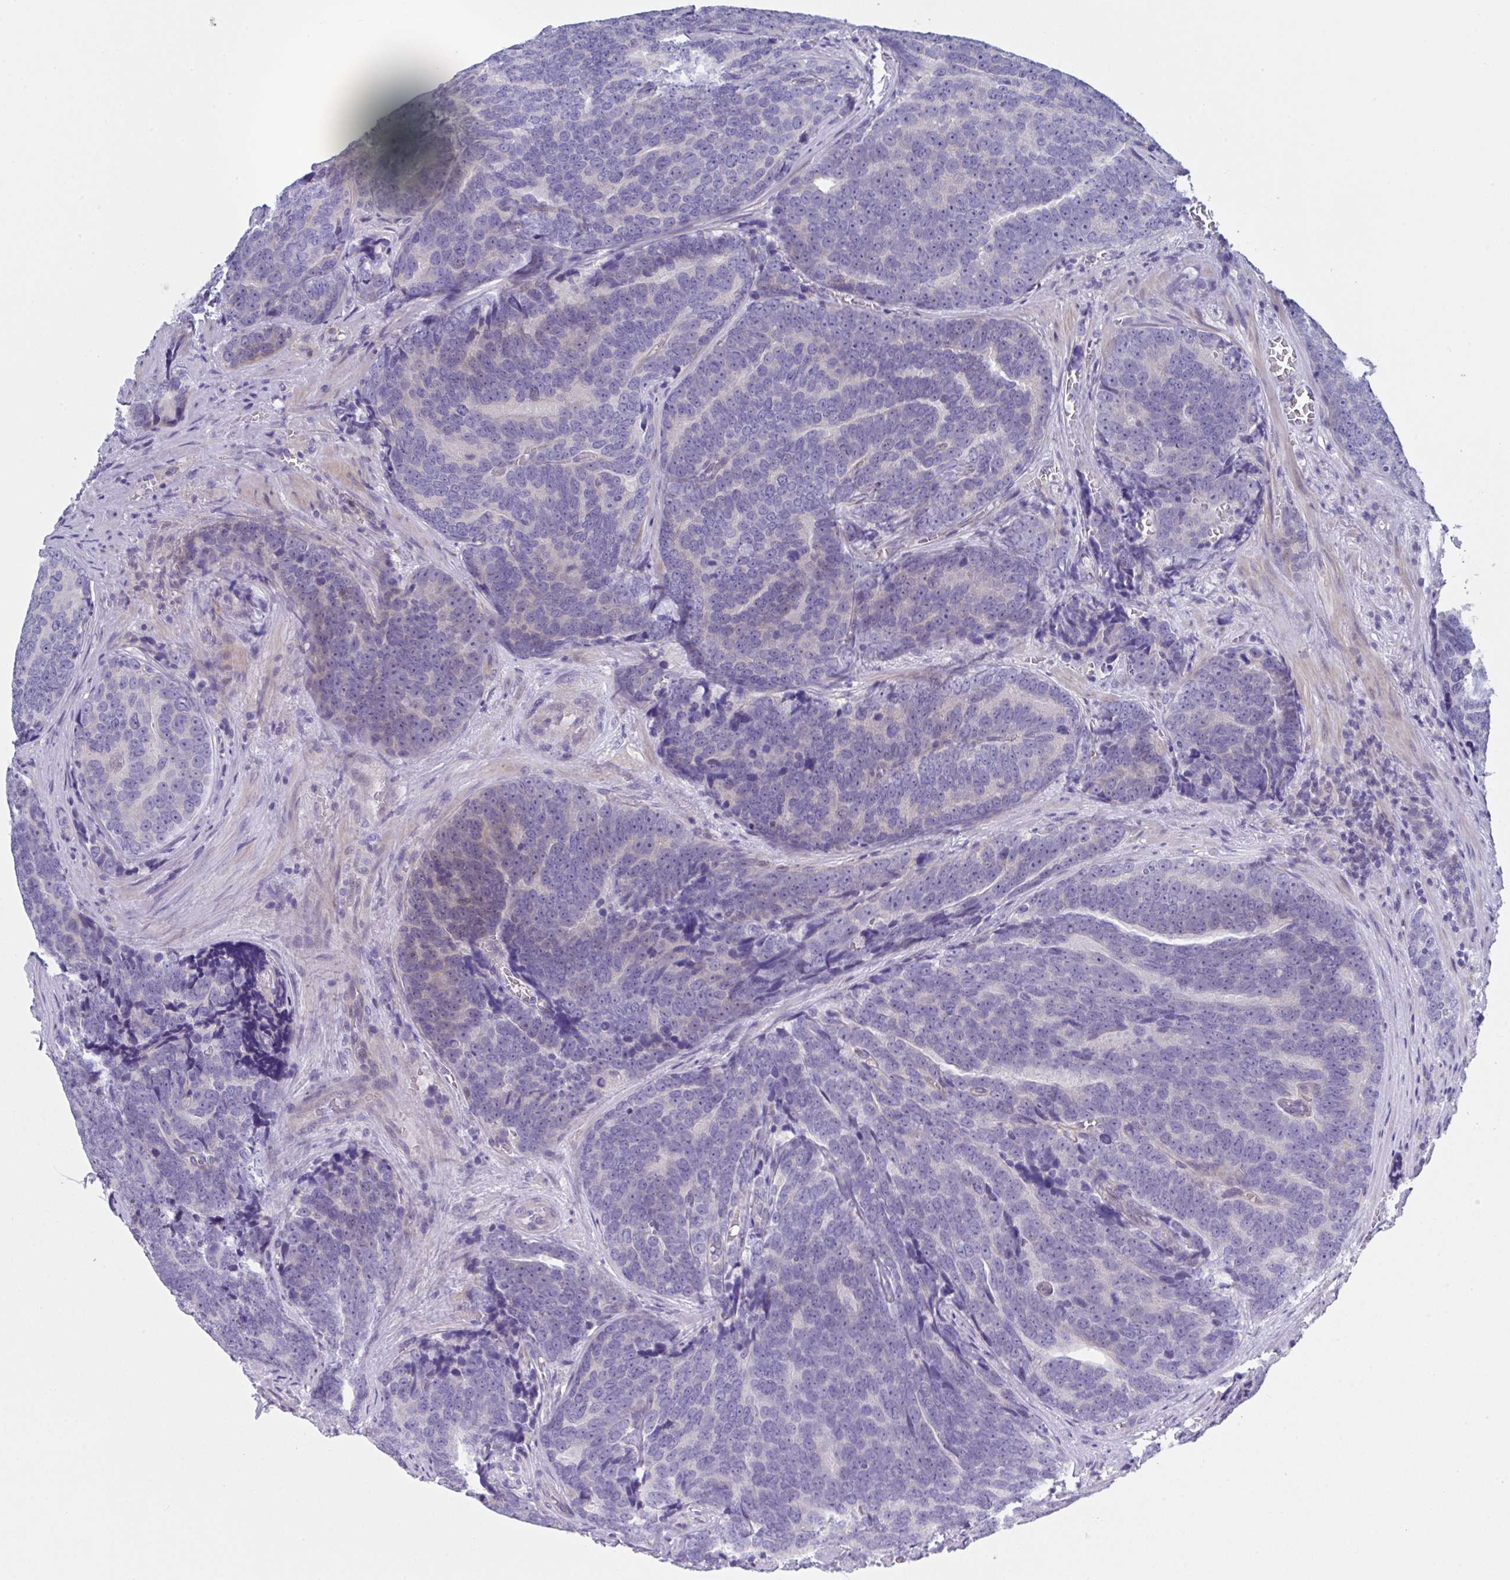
{"staining": {"intensity": "negative", "quantity": "none", "location": "none"}, "tissue": "prostate cancer", "cell_type": "Tumor cells", "image_type": "cancer", "snomed": [{"axis": "morphology", "description": "Adenocarcinoma, Low grade"}, {"axis": "topography", "description": "Prostate"}], "caption": "DAB (3,3'-diaminobenzidine) immunohistochemical staining of human prostate cancer reveals no significant expression in tumor cells.", "gene": "FBXO47", "patient": {"sex": "male", "age": 62}}